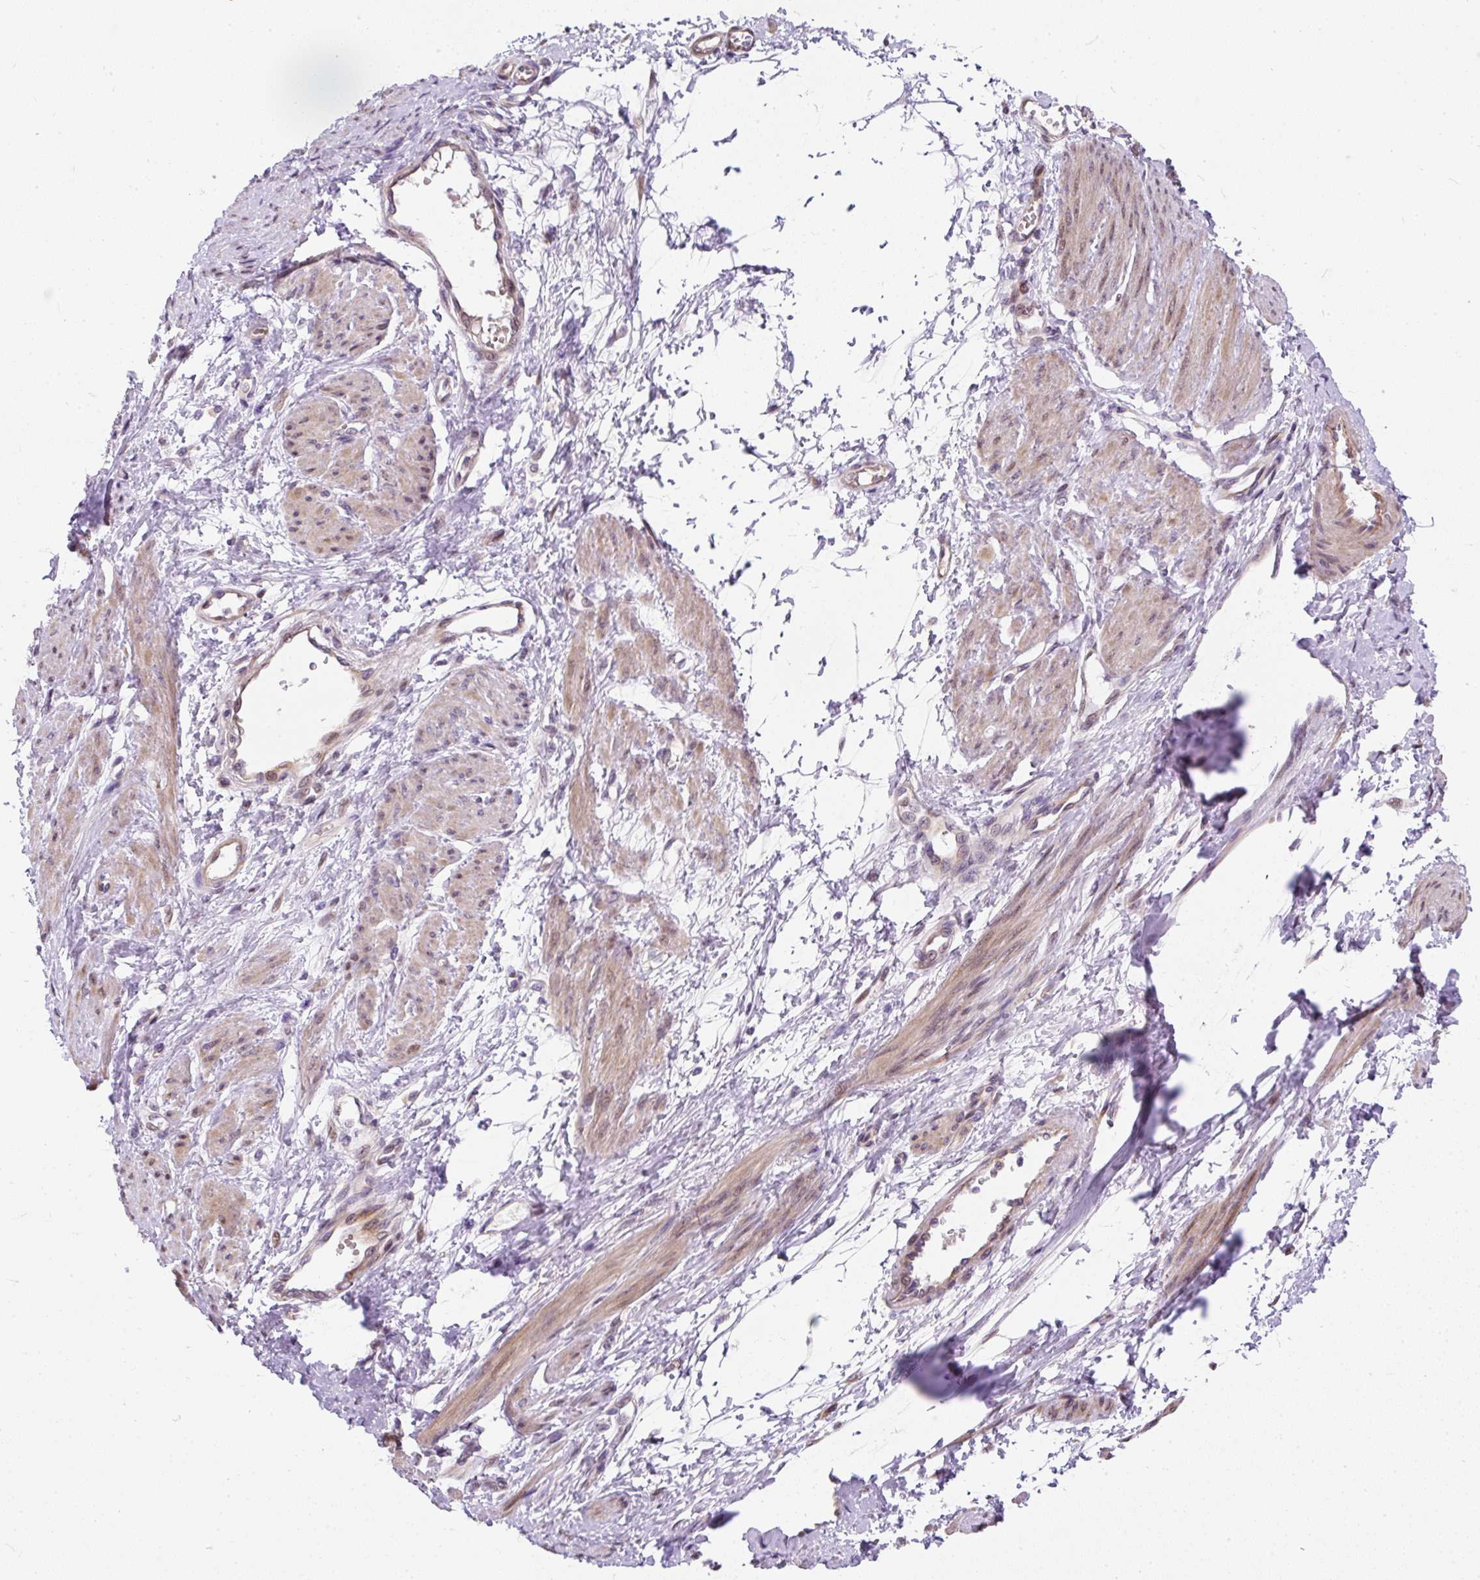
{"staining": {"intensity": "weak", "quantity": "25%-75%", "location": "cytoplasmic/membranous"}, "tissue": "smooth muscle", "cell_type": "Smooth muscle cells", "image_type": "normal", "snomed": [{"axis": "morphology", "description": "Normal tissue, NOS"}, {"axis": "topography", "description": "Smooth muscle"}, {"axis": "topography", "description": "Uterus"}], "caption": "About 25%-75% of smooth muscle cells in unremarkable human smooth muscle demonstrate weak cytoplasmic/membranous protein staining as visualized by brown immunohistochemical staining.", "gene": "PUS7L", "patient": {"sex": "female", "age": 39}}